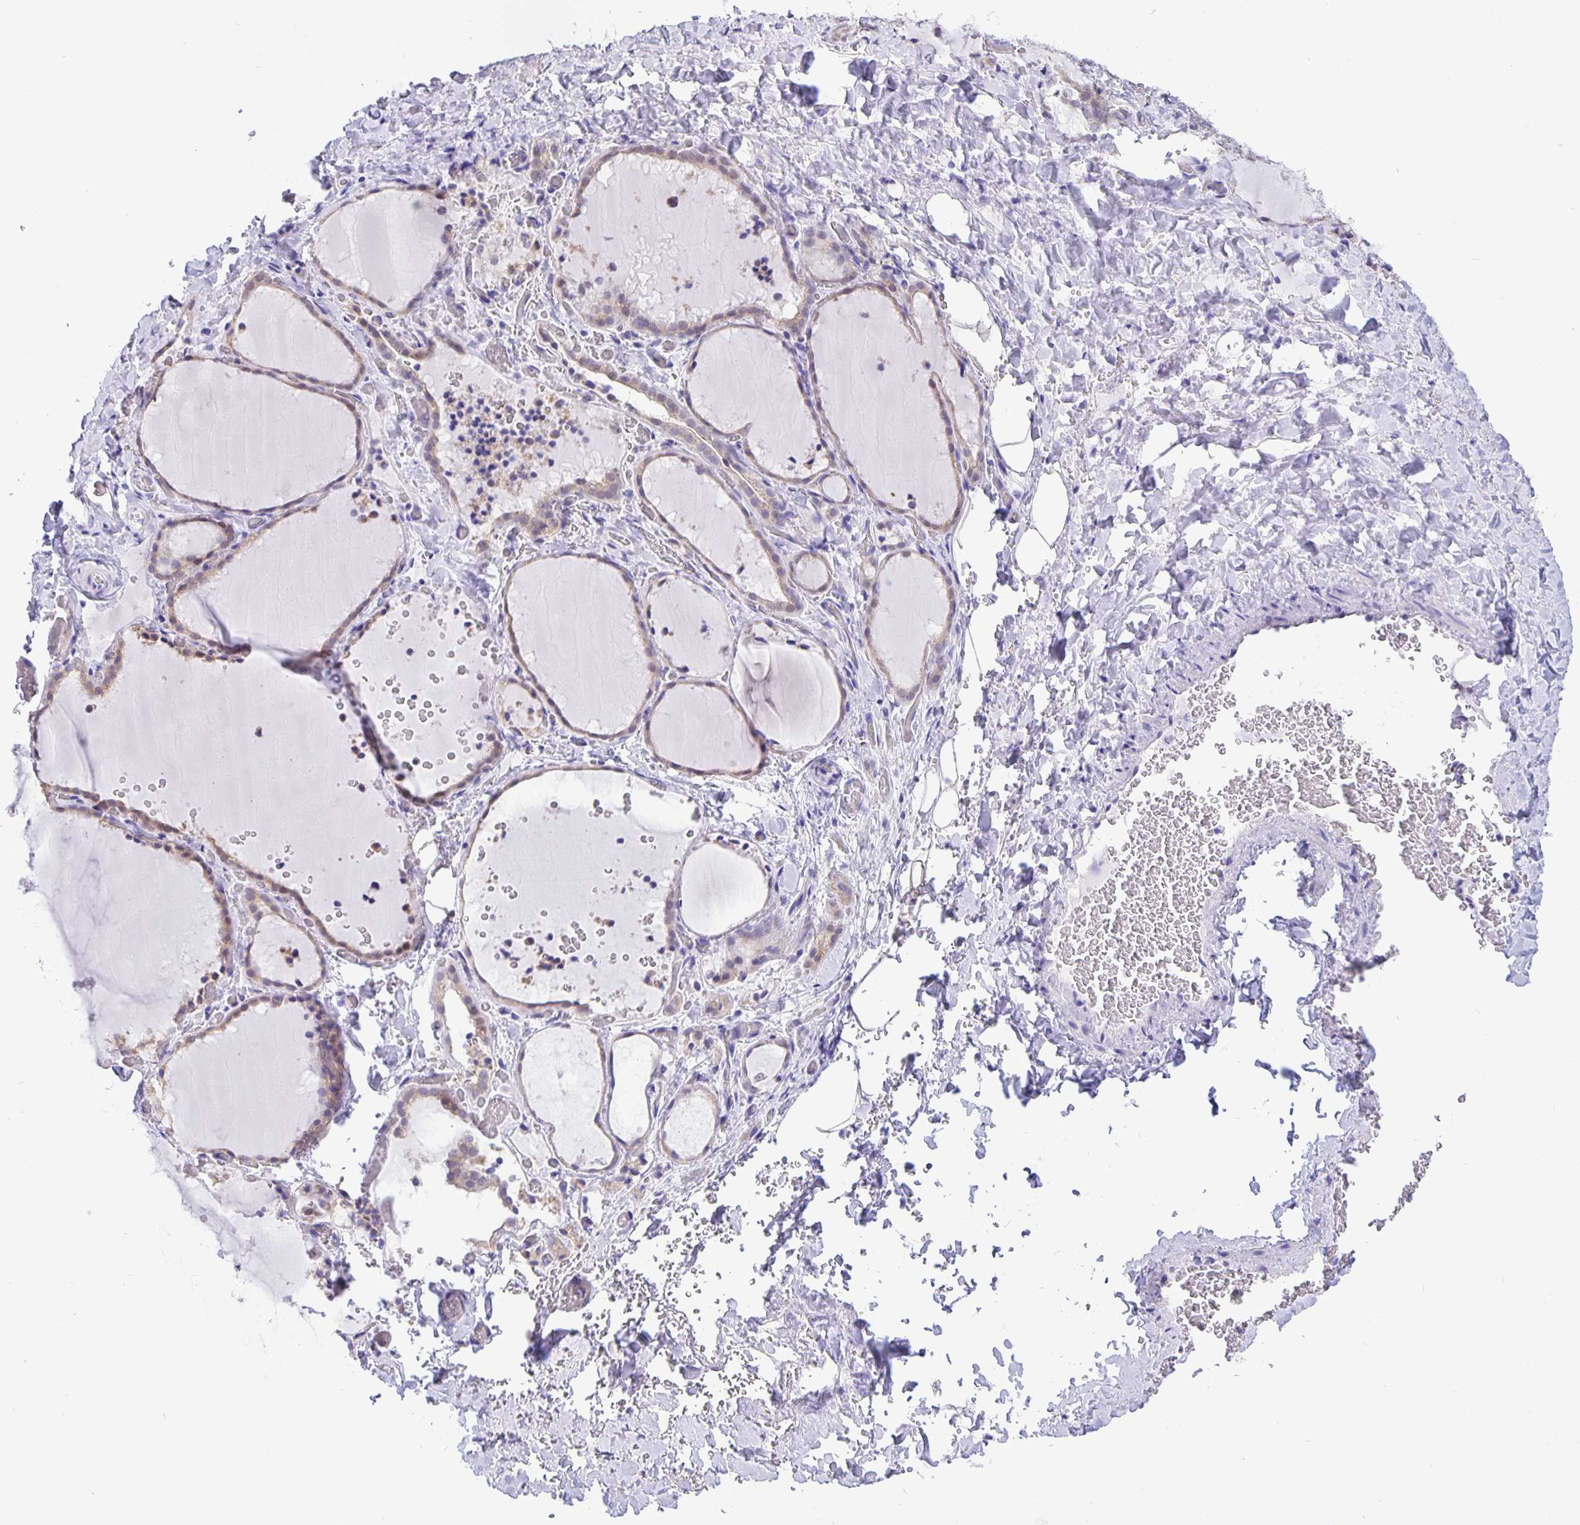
{"staining": {"intensity": "weak", "quantity": ">75%", "location": "cytoplasmic/membranous"}, "tissue": "thyroid gland", "cell_type": "Glandular cells", "image_type": "normal", "snomed": [{"axis": "morphology", "description": "Normal tissue, NOS"}, {"axis": "topography", "description": "Thyroid gland"}], "caption": "IHC micrograph of normal thyroid gland: human thyroid gland stained using immunohistochemistry (IHC) displays low levels of weak protein expression localized specifically in the cytoplasmic/membranous of glandular cells, appearing as a cytoplasmic/membranous brown color.", "gene": "ERMN", "patient": {"sex": "female", "age": 22}}